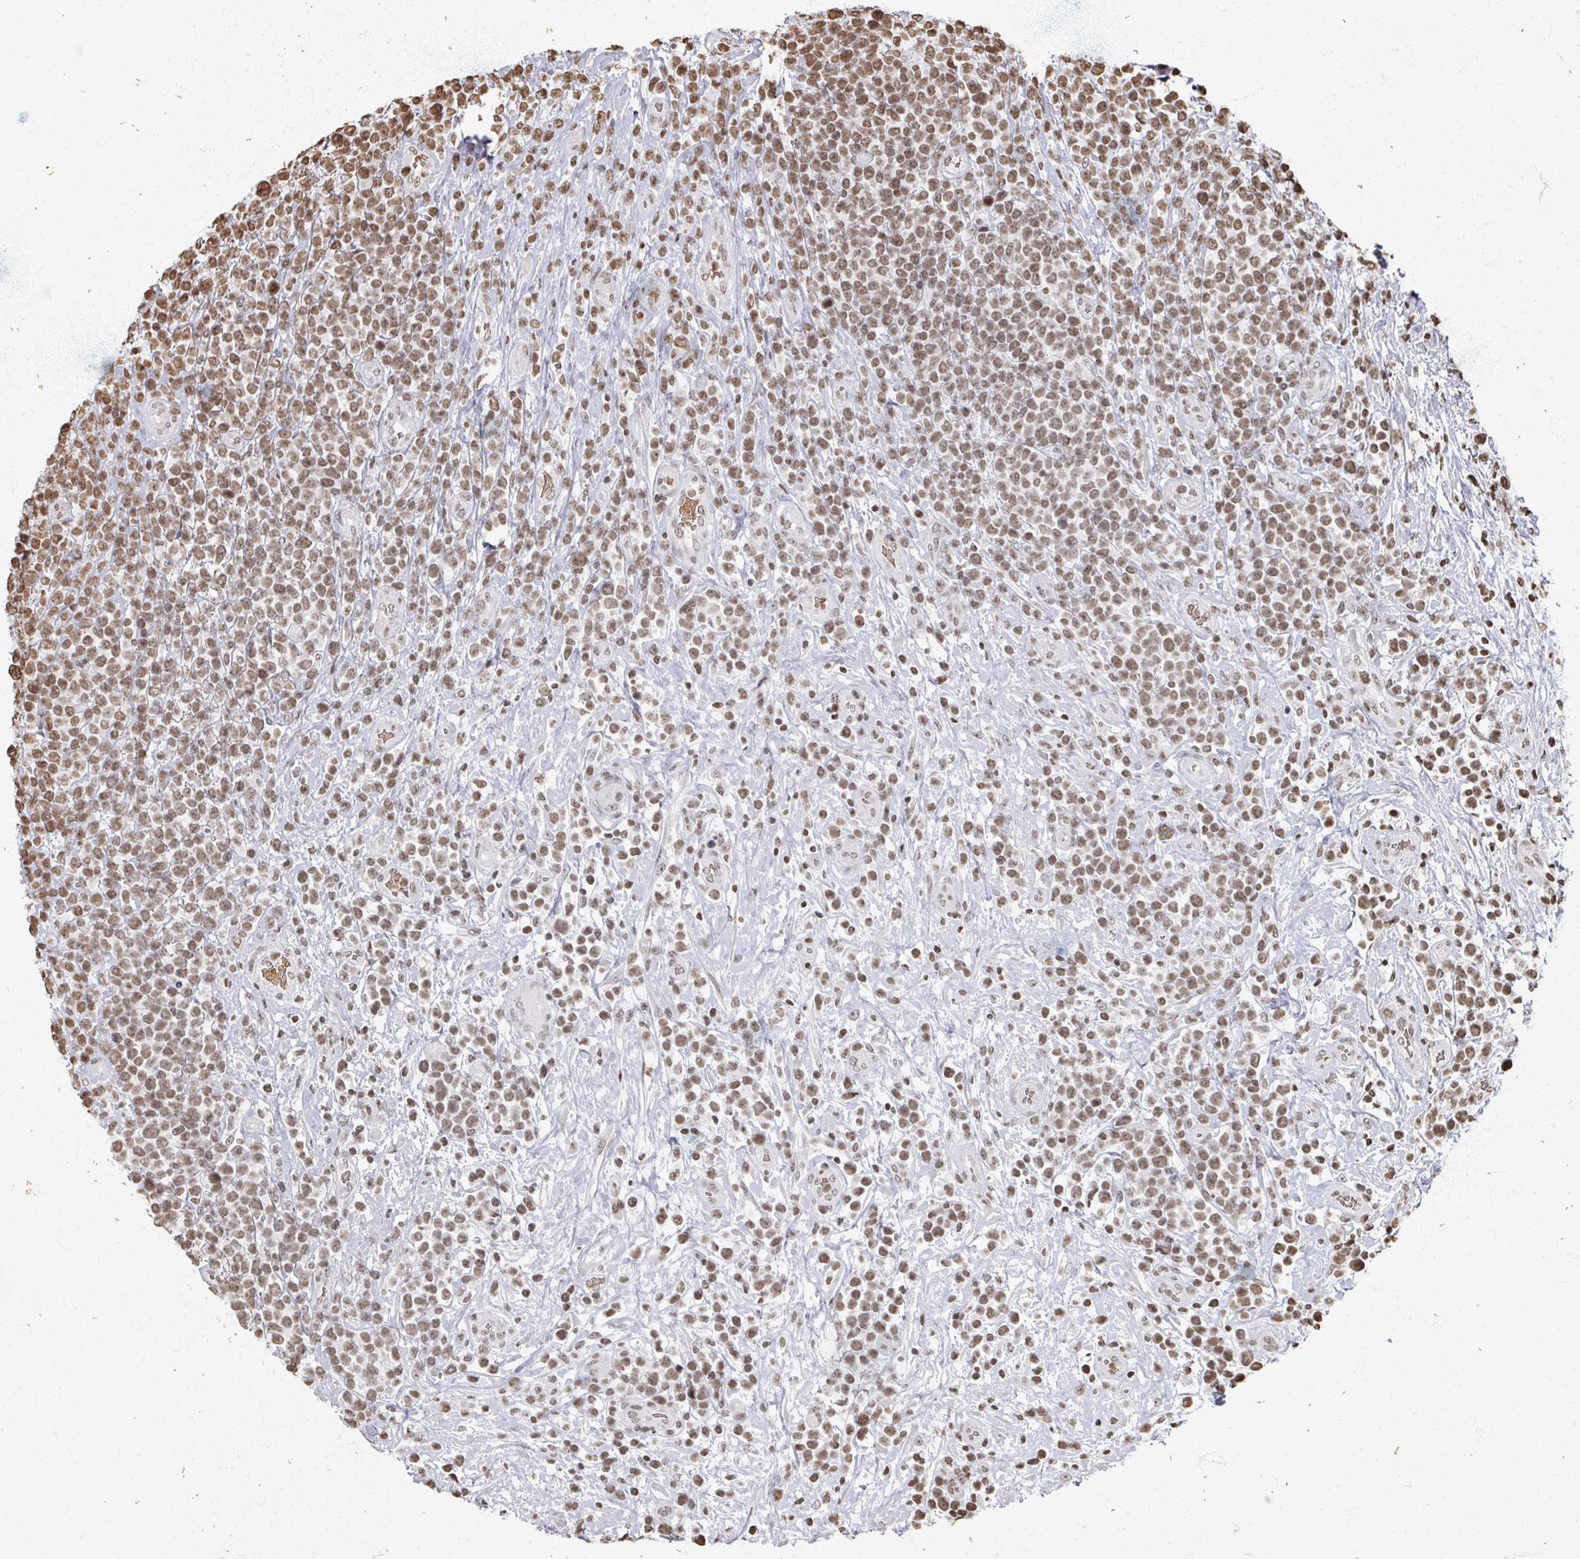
{"staining": {"intensity": "moderate", "quantity": ">75%", "location": "nuclear"}, "tissue": "lymphoma", "cell_type": "Tumor cells", "image_type": "cancer", "snomed": [{"axis": "morphology", "description": "Malignant lymphoma, non-Hodgkin's type, High grade"}, {"axis": "topography", "description": "Soft tissue"}], "caption": "Tumor cells show medium levels of moderate nuclear positivity in approximately >75% of cells in human lymphoma.", "gene": "DCUN1D5", "patient": {"sex": "female", "age": 56}}